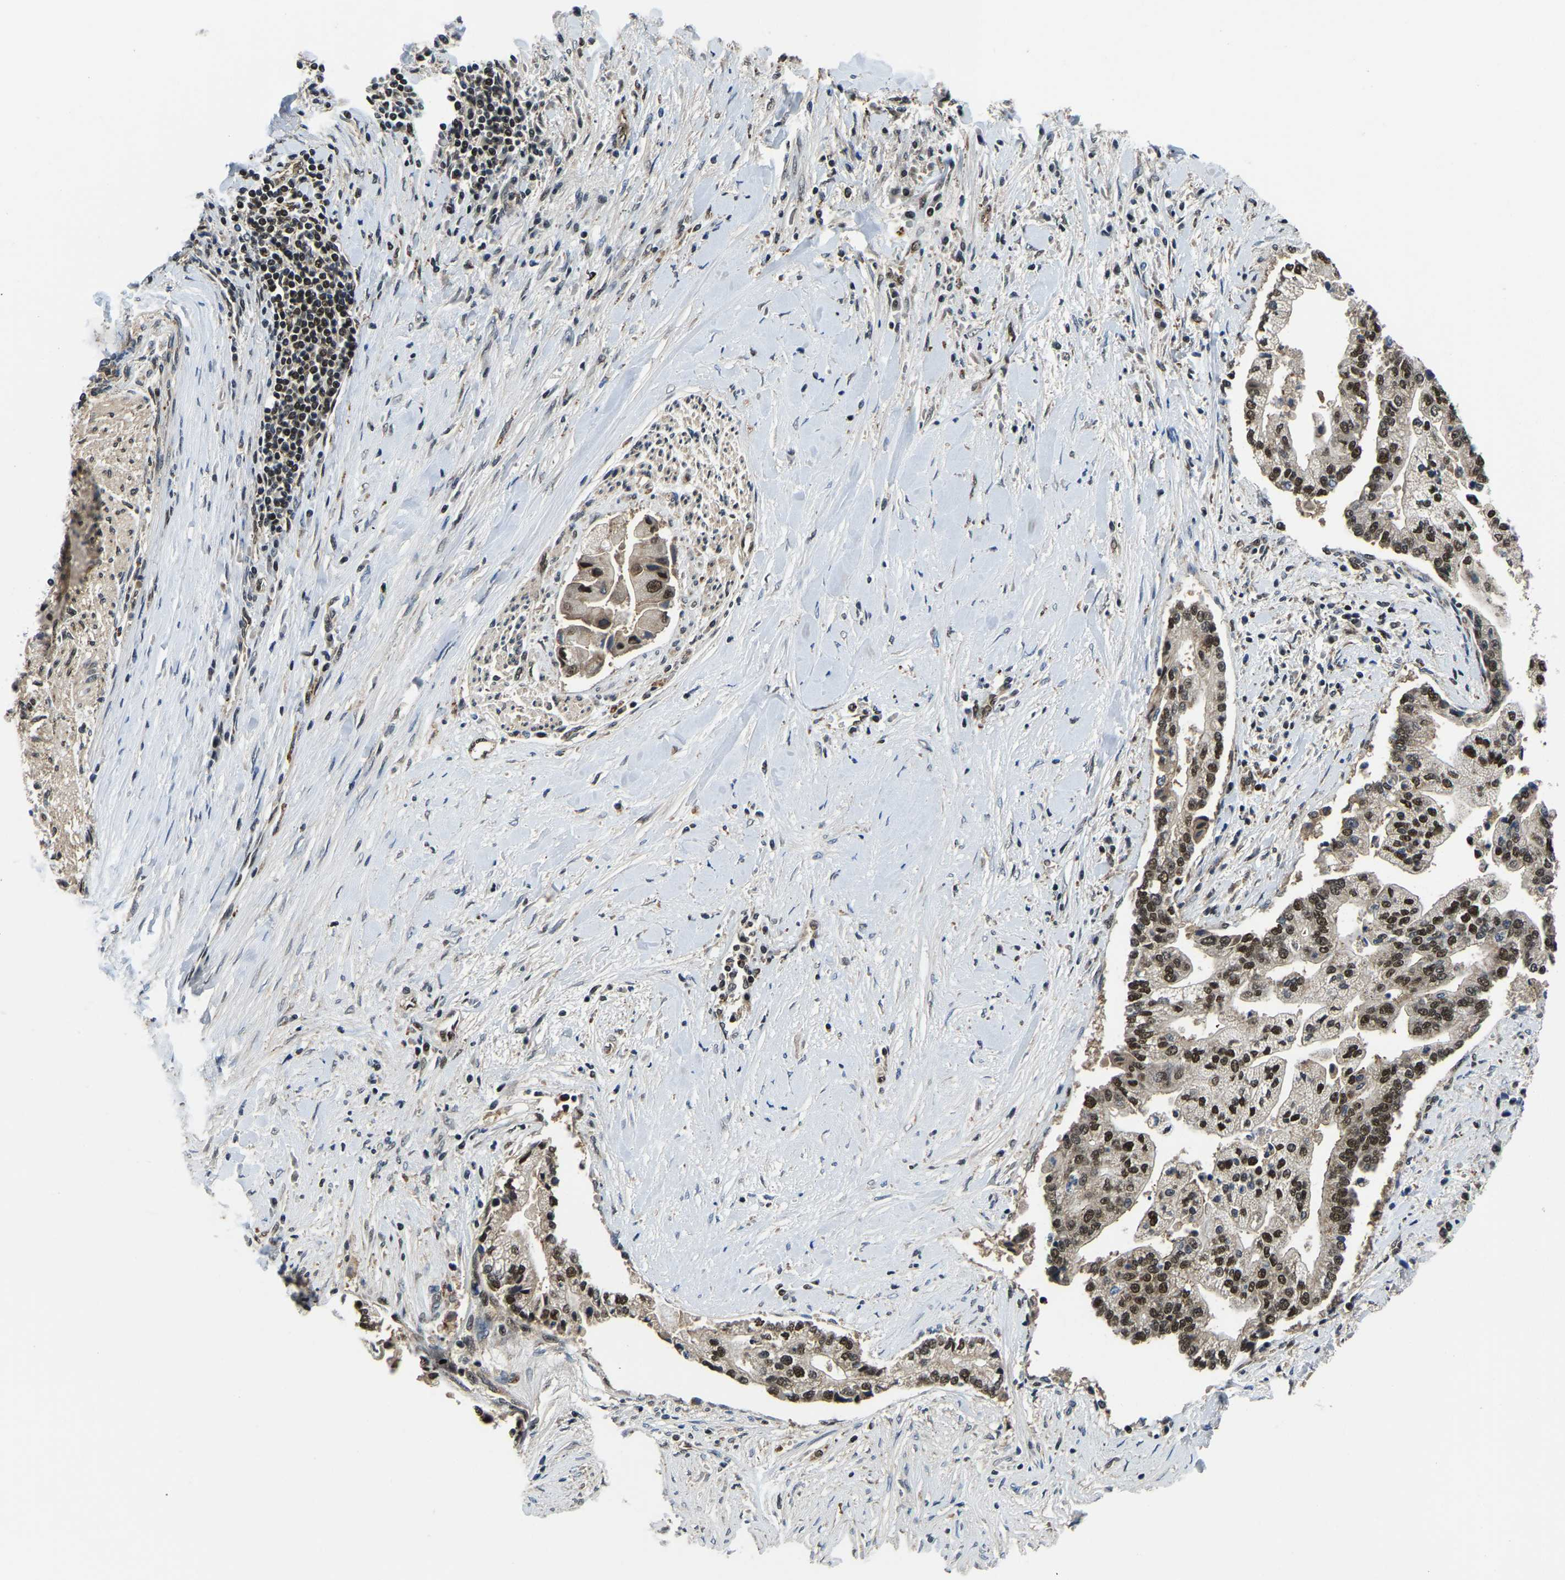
{"staining": {"intensity": "moderate", "quantity": ">75%", "location": "cytoplasmic/membranous,nuclear"}, "tissue": "liver cancer", "cell_type": "Tumor cells", "image_type": "cancer", "snomed": [{"axis": "morphology", "description": "Cholangiocarcinoma"}, {"axis": "topography", "description": "Liver"}], "caption": "Immunohistochemical staining of cholangiocarcinoma (liver) demonstrates medium levels of moderate cytoplasmic/membranous and nuclear positivity in approximately >75% of tumor cells.", "gene": "DFFA", "patient": {"sex": "male", "age": 50}}